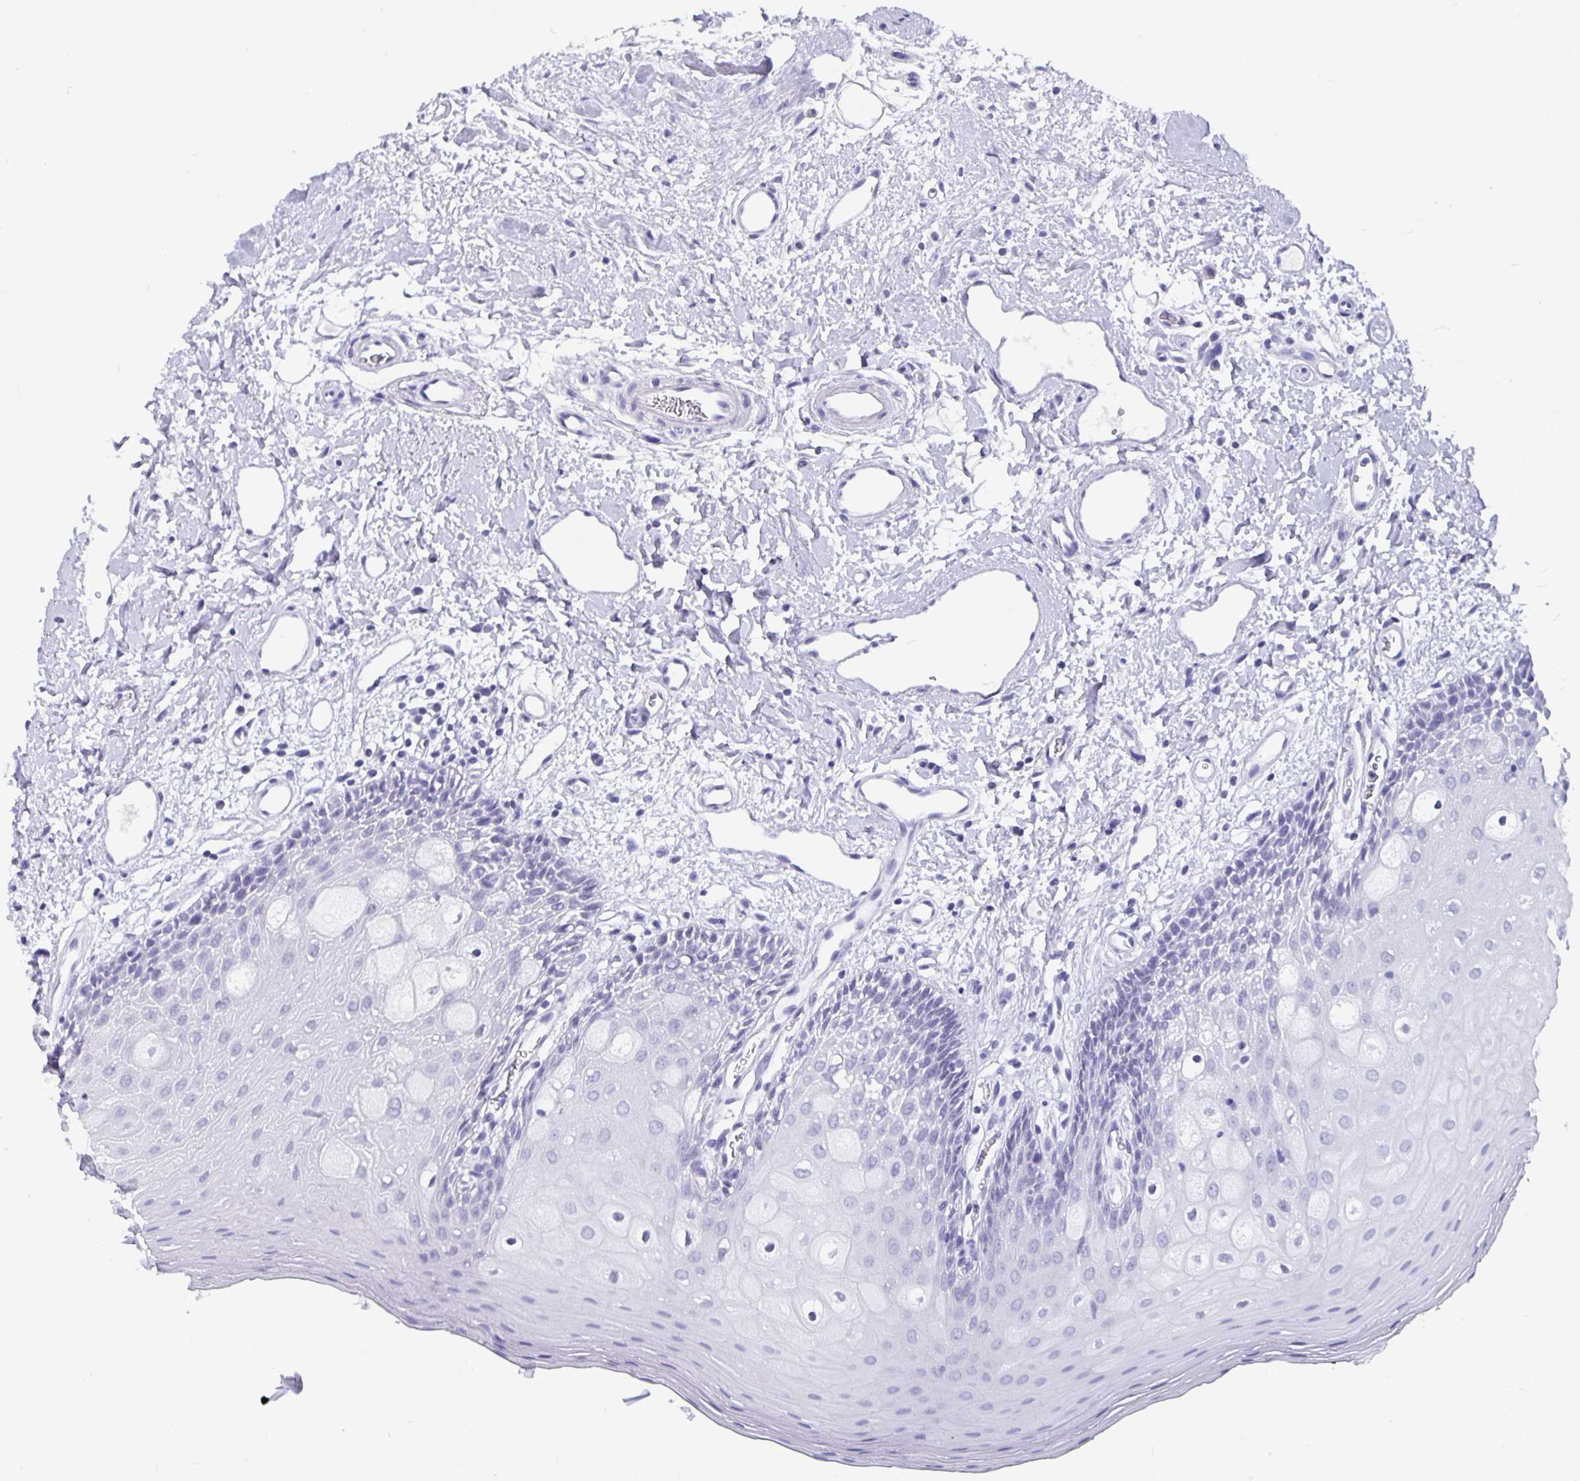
{"staining": {"intensity": "negative", "quantity": "none", "location": "none"}, "tissue": "oral mucosa", "cell_type": "Squamous epithelial cells", "image_type": "normal", "snomed": [{"axis": "morphology", "description": "Normal tissue, NOS"}, {"axis": "topography", "description": "Oral tissue"}], "caption": "Histopathology image shows no significant protein staining in squamous epithelial cells of normal oral mucosa. Nuclei are stained in blue.", "gene": "OLIG2", "patient": {"sex": "female", "age": 43}}